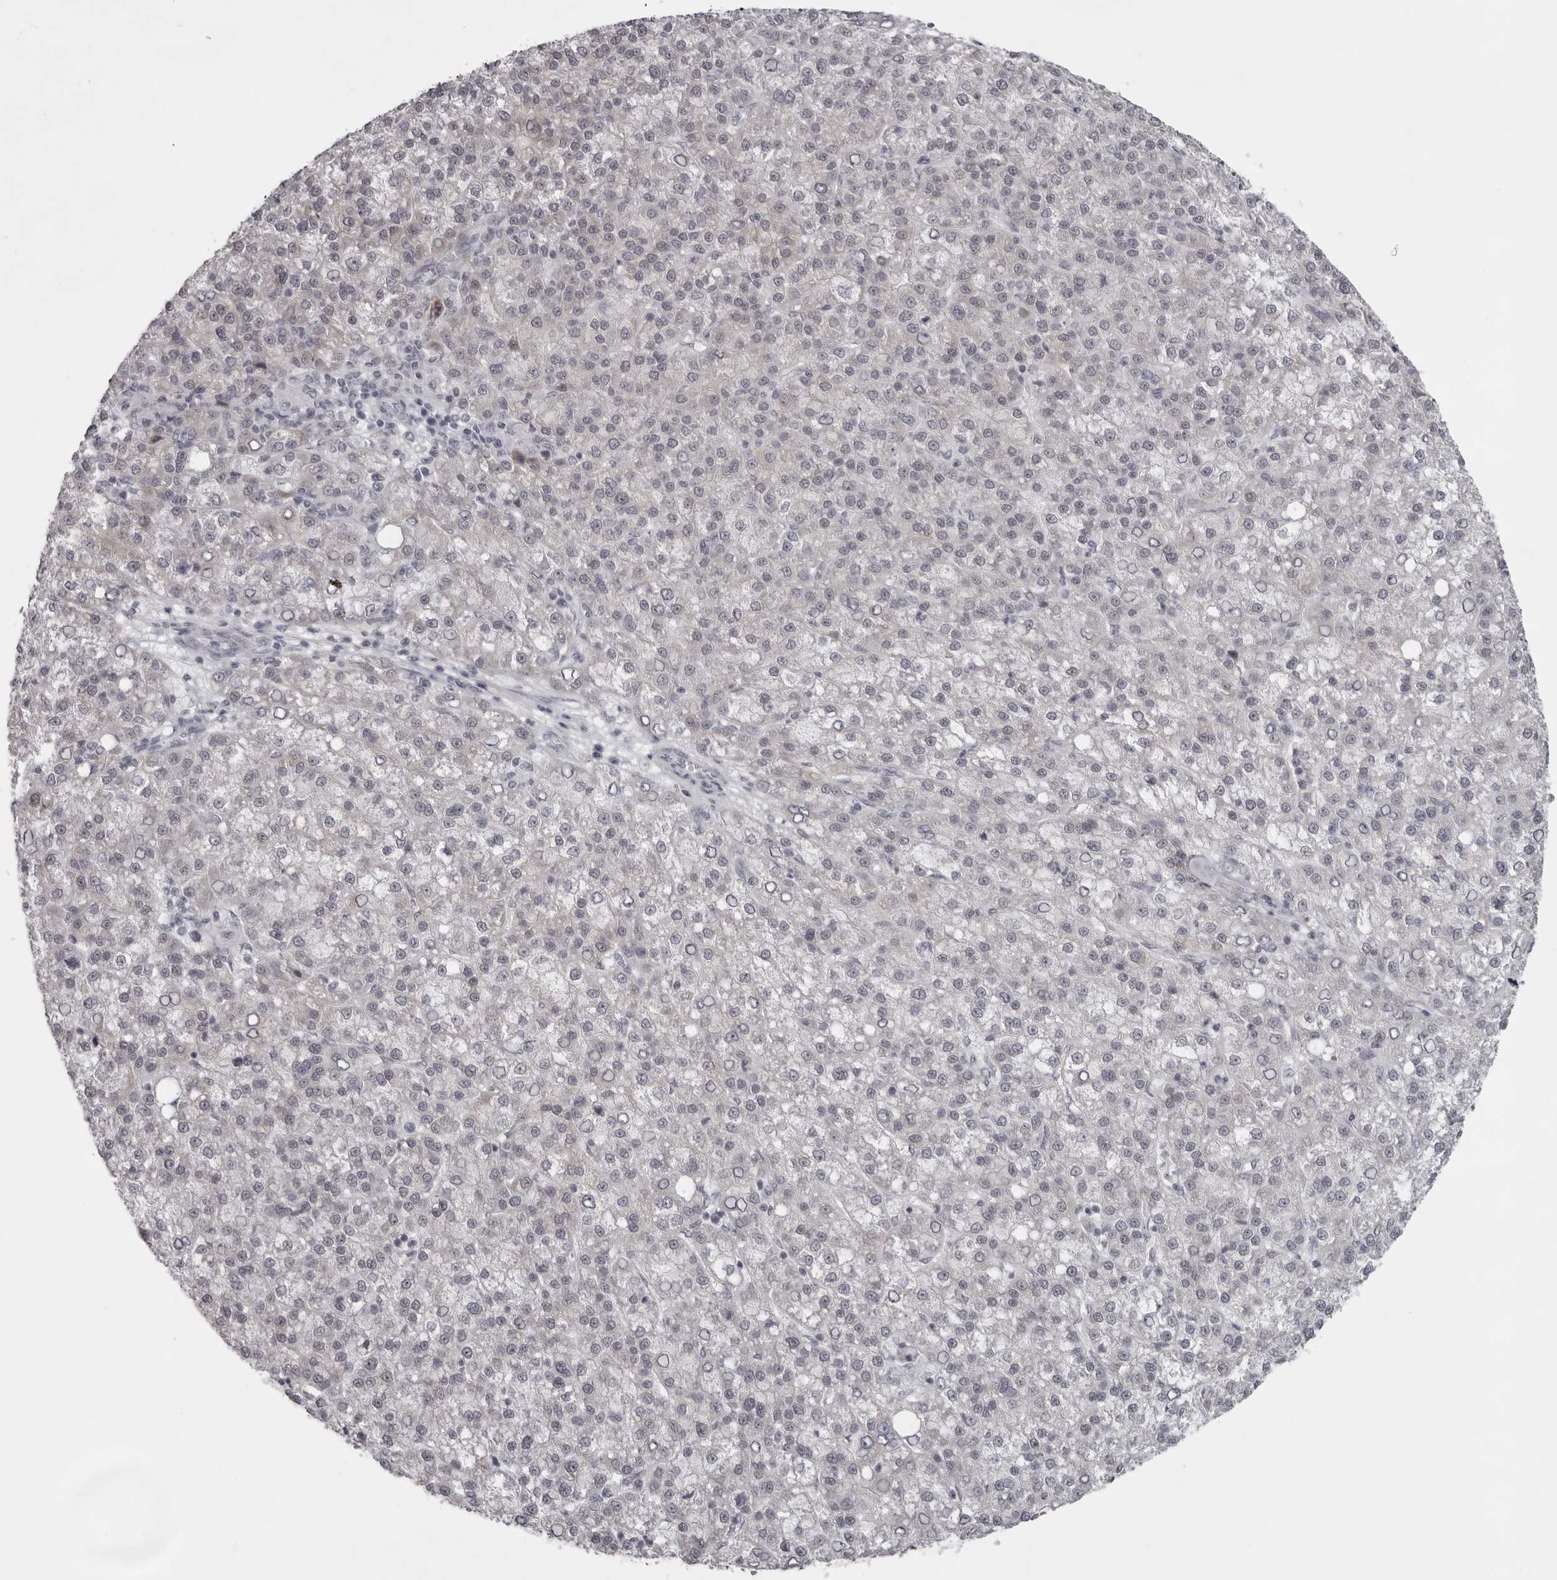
{"staining": {"intensity": "negative", "quantity": "none", "location": "none"}, "tissue": "liver cancer", "cell_type": "Tumor cells", "image_type": "cancer", "snomed": [{"axis": "morphology", "description": "Carcinoma, Hepatocellular, NOS"}, {"axis": "topography", "description": "Liver"}], "caption": "IHC of human liver cancer displays no positivity in tumor cells.", "gene": "NUDT18", "patient": {"sex": "female", "age": 58}}